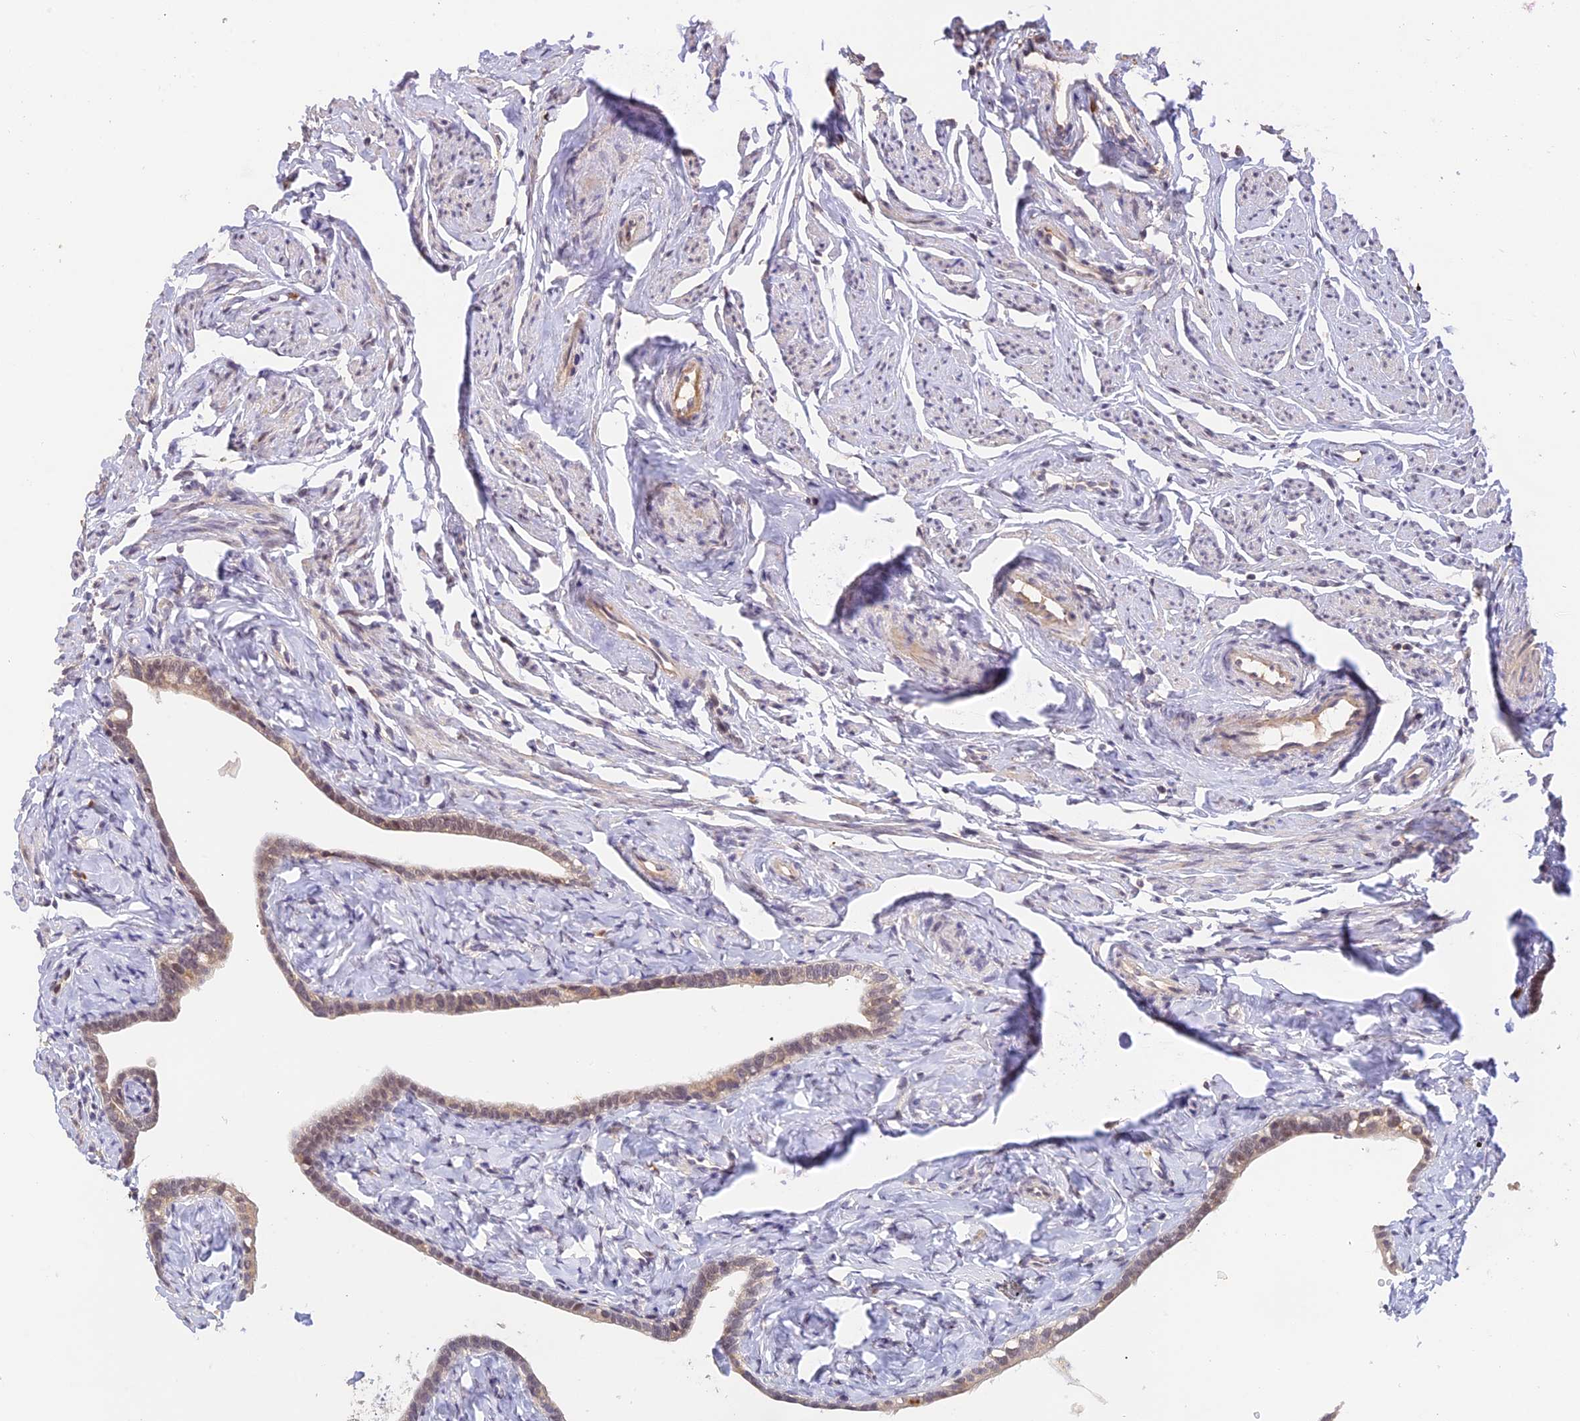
{"staining": {"intensity": "moderate", "quantity": "25%-75%", "location": "cytoplasmic/membranous,nuclear"}, "tissue": "fallopian tube", "cell_type": "Glandular cells", "image_type": "normal", "snomed": [{"axis": "morphology", "description": "Normal tissue, NOS"}, {"axis": "topography", "description": "Fallopian tube"}], "caption": "High-magnification brightfield microscopy of benign fallopian tube stained with DAB (3,3'-diaminobenzidine) (brown) and counterstained with hematoxylin (blue). glandular cells exhibit moderate cytoplasmic/membranous,nuclear positivity is present in approximately25%-75% of cells.", "gene": "PEX16", "patient": {"sex": "female", "age": 66}}